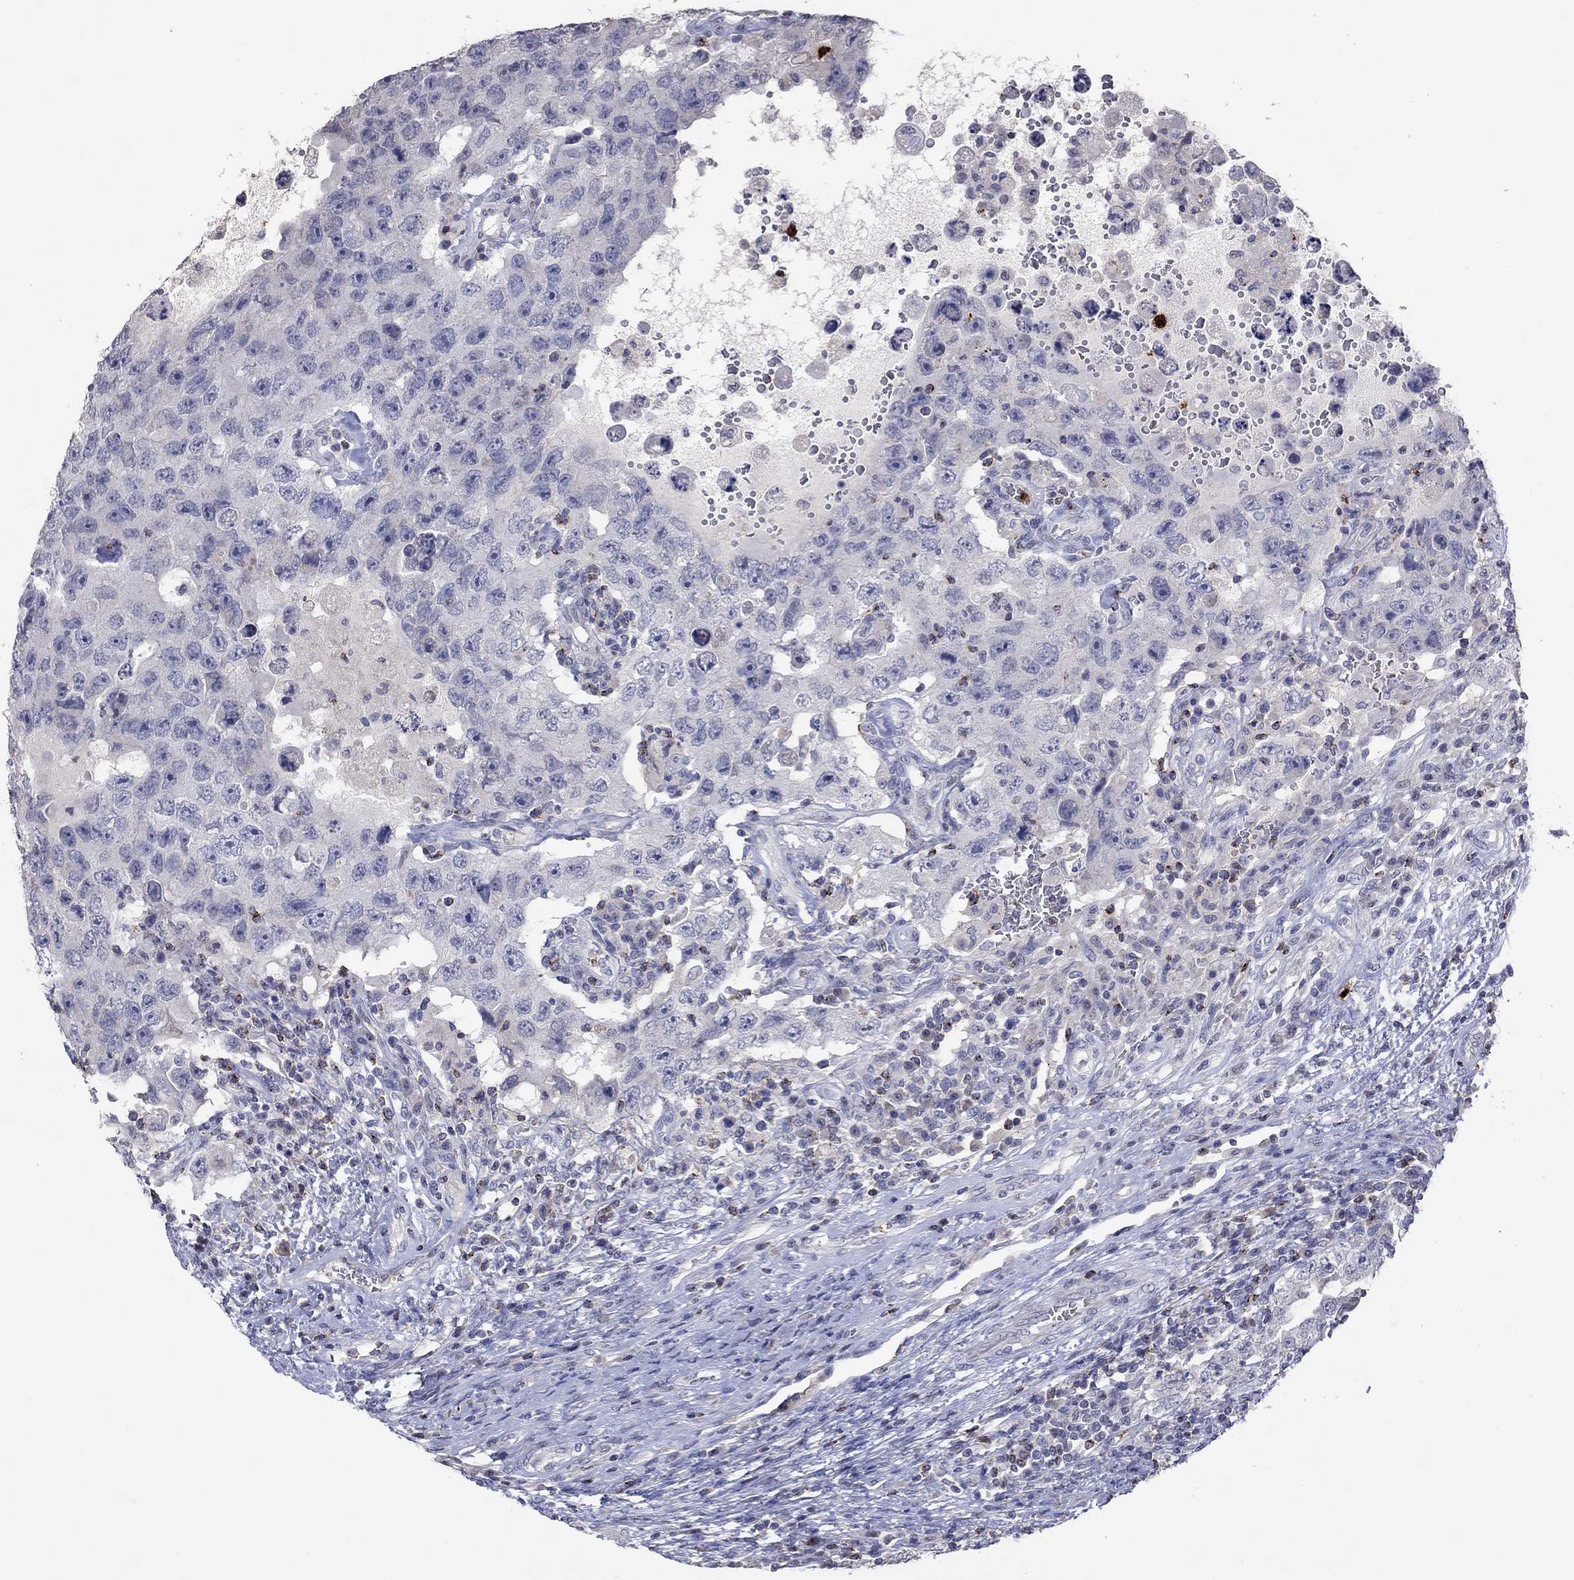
{"staining": {"intensity": "negative", "quantity": "none", "location": "none"}, "tissue": "testis cancer", "cell_type": "Tumor cells", "image_type": "cancer", "snomed": [{"axis": "morphology", "description": "Carcinoma, Embryonal, NOS"}, {"axis": "topography", "description": "Testis"}], "caption": "This histopathology image is of testis cancer stained with immunohistochemistry (IHC) to label a protein in brown with the nuclei are counter-stained blue. There is no expression in tumor cells.", "gene": "CCL5", "patient": {"sex": "male", "age": 26}}